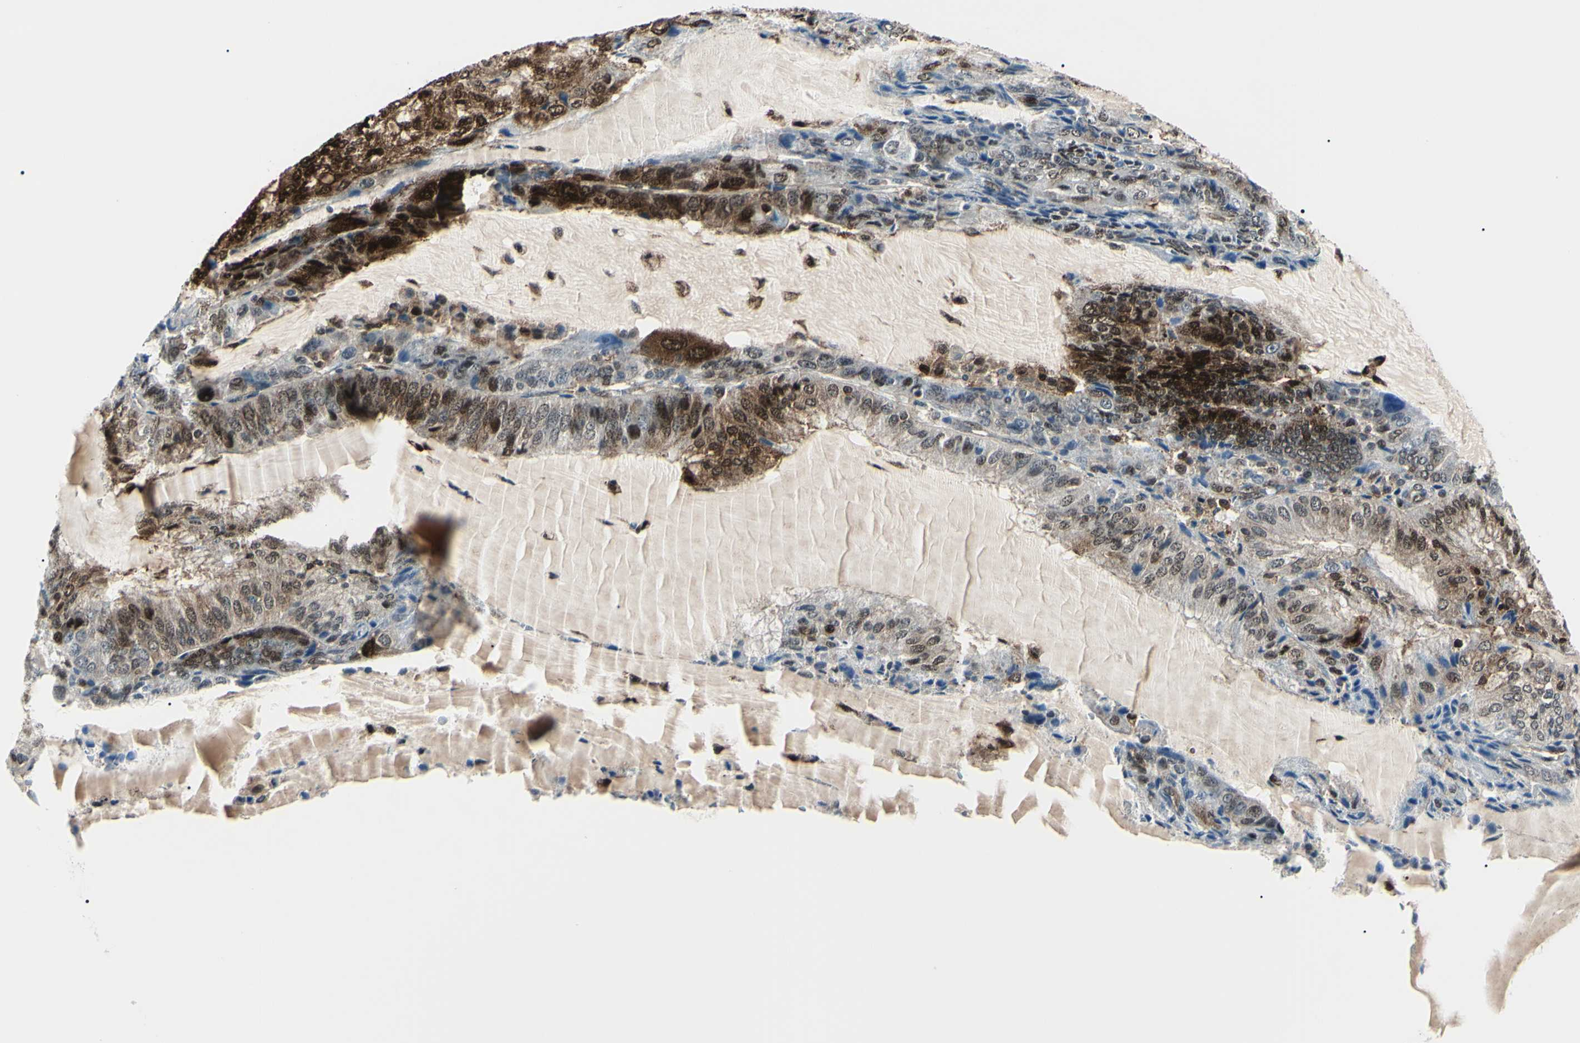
{"staining": {"intensity": "moderate", "quantity": "25%-75%", "location": "cytoplasmic/membranous,nuclear"}, "tissue": "endometrial cancer", "cell_type": "Tumor cells", "image_type": "cancer", "snomed": [{"axis": "morphology", "description": "Adenocarcinoma, NOS"}, {"axis": "topography", "description": "Endometrium"}], "caption": "Adenocarcinoma (endometrial) stained with DAB (3,3'-diaminobenzidine) immunohistochemistry reveals medium levels of moderate cytoplasmic/membranous and nuclear staining in about 25%-75% of tumor cells. Using DAB (3,3'-diaminobenzidine) (brown) and hematoxylin (blue) stains, captured at high magnification using brightfield microscopy.", "gene": "PGK1", "patient": {"sex": "female", "age": 81}}